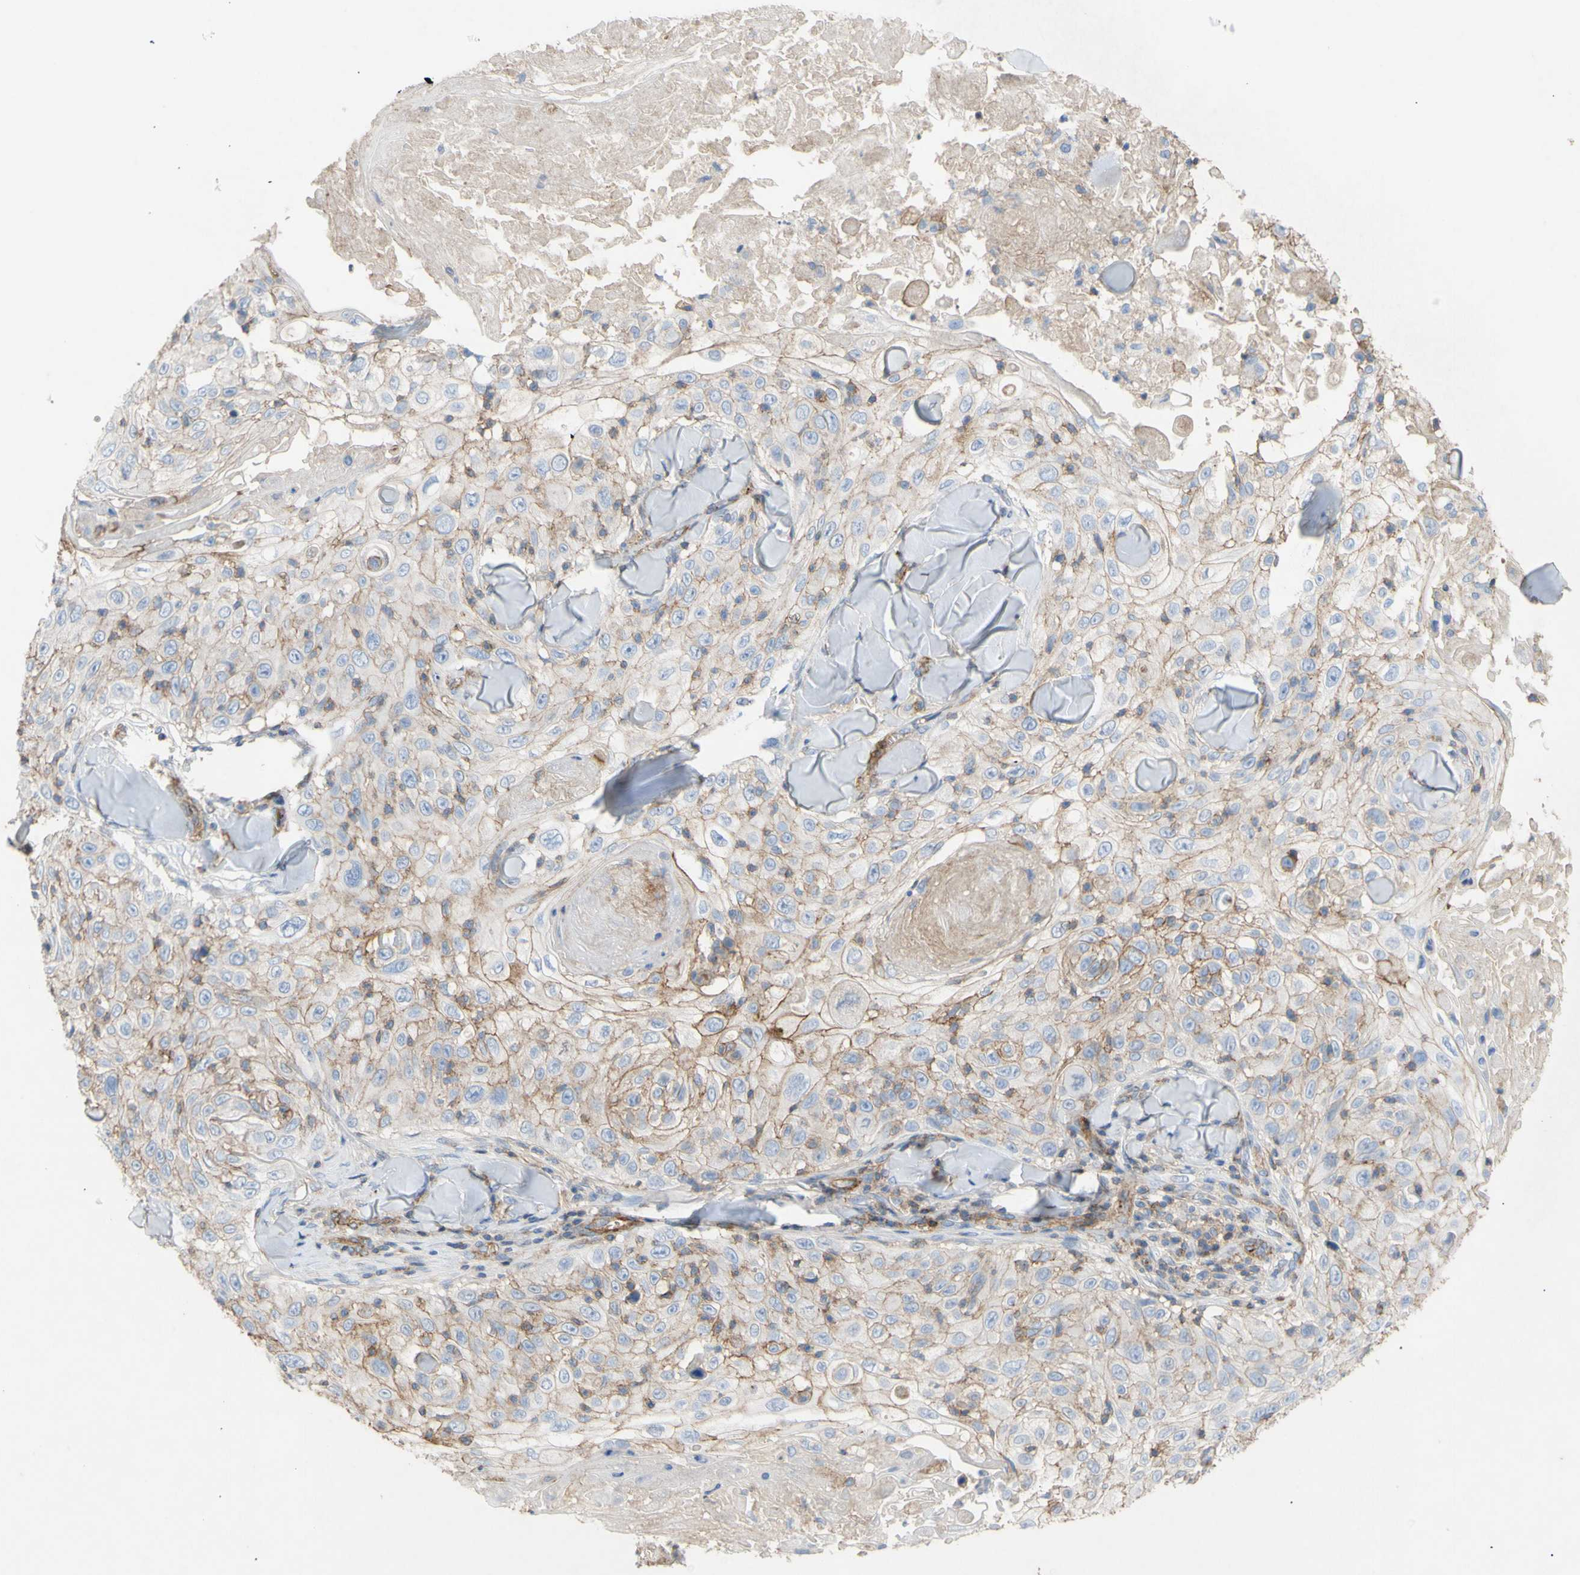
{"staining": {"intensity": "weak", "quantity": "25%-75%", "location": "cytoplasmic/membranous"}, "tissue": "skin cancer", "cell_type": "Tumor cells", "image_type": "cancer", "snomed": [{"axis": "morphology", "description": "Squamous cell carcinoma, NOS"}, {"axis": "topography", "description": "Skin"}], "caption": "Immunohistochemical staining of squamous cell carcinoma (skin) displays low levels of weak cytoplasmic/membranous protein positivity in about 25%-75% of tumor cells.", "gene": "ATP2A3", "patient": {"sex": "male", "age": 86}}